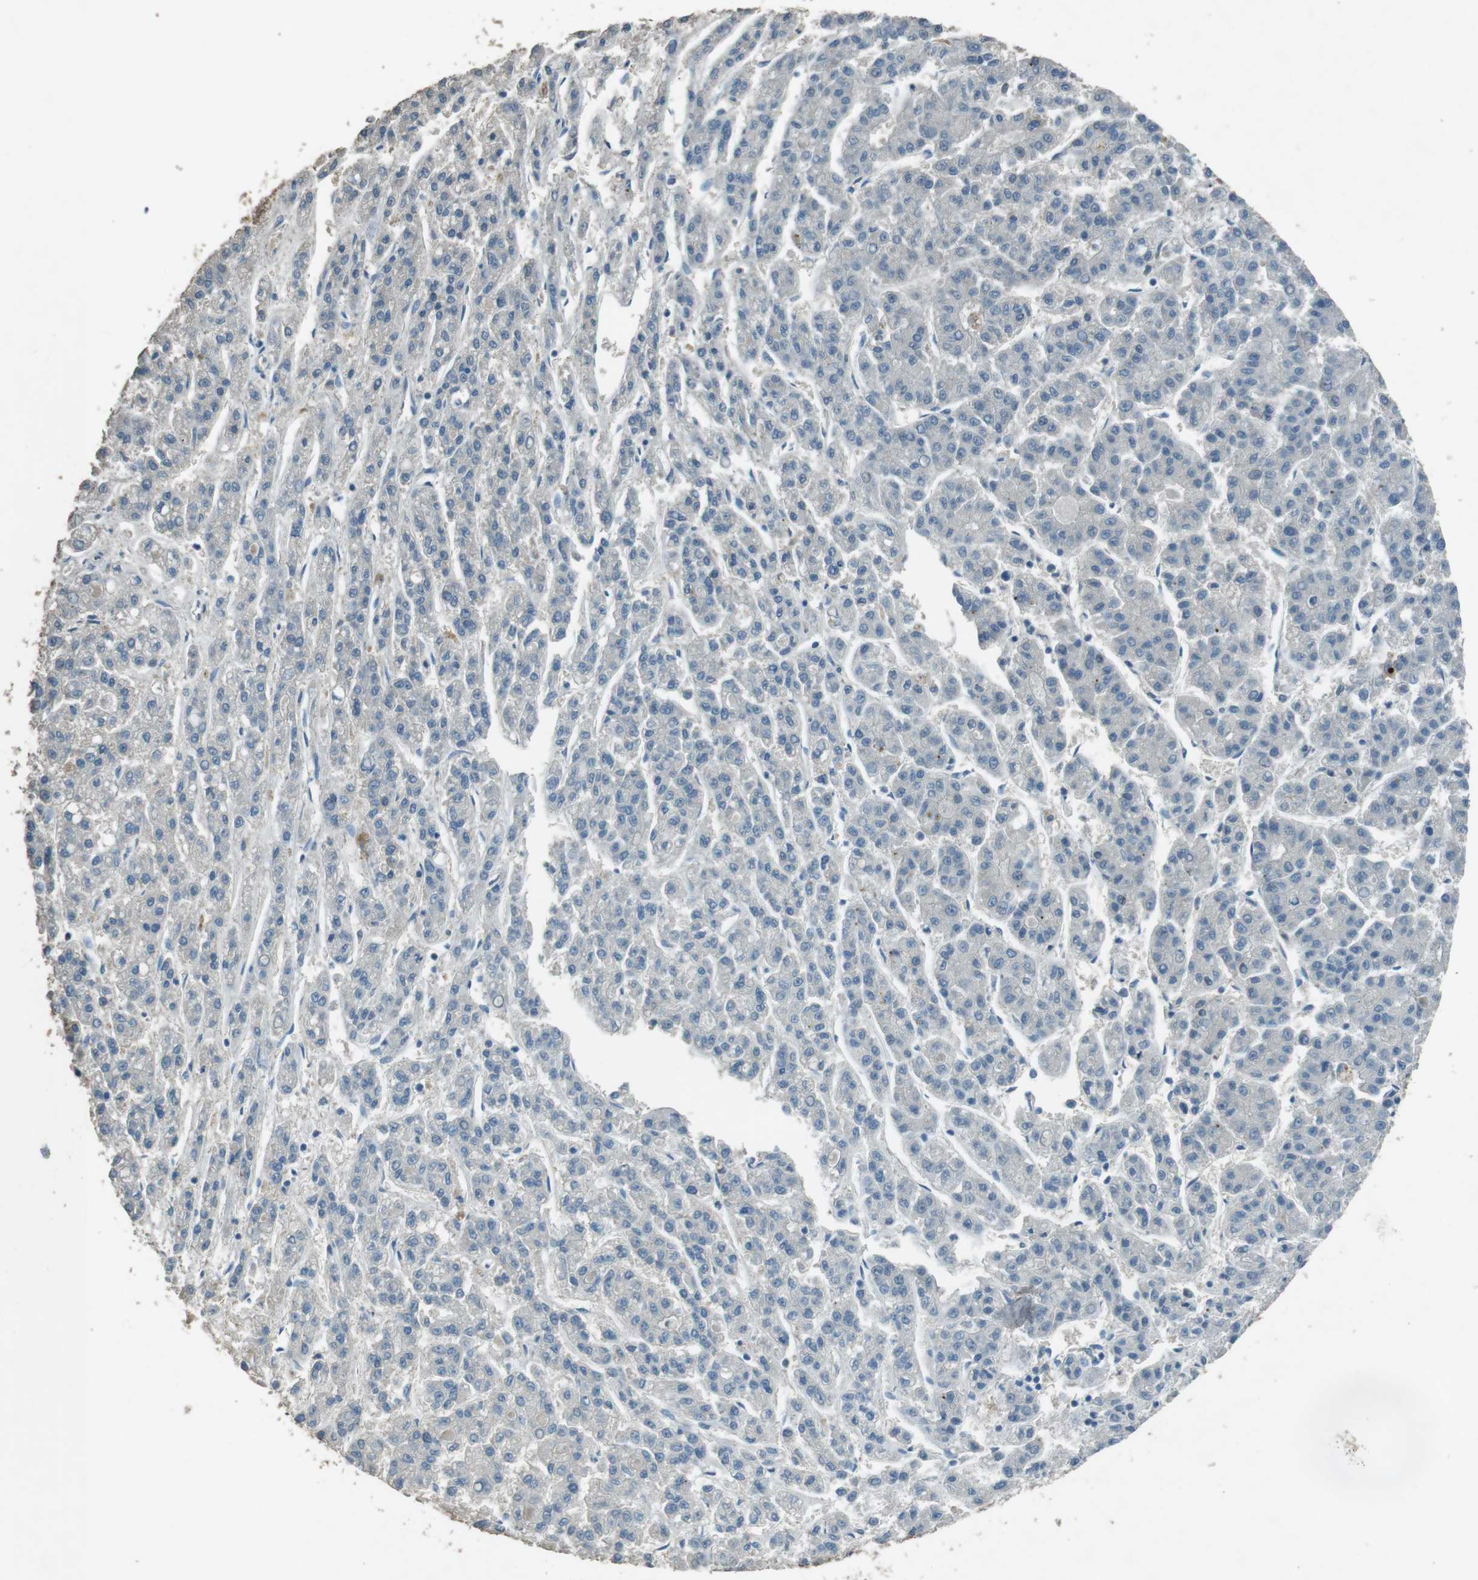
{"staining": {"intensity": "negative", "quantity": "none", "location": "none"}, "tissue": "liver cancer", "cell_type": "Tumor cells", "image_type": "cancer", "snomed": [{"axis": "morphology", "description": "Carcinoma, Hepatocellular, NOS"}, {"axis": "topography", "description": "Liver"}], "caption": "Tumor cells are negative for brown protein staining in liver cancer. (Stains: DAB immunohistochemistry (IHC) with hematoxylin counter stain, Microscopy: brightfield microscopy at high magnification).", "gene": "MFAP3", "patient": {"sex": "male", "age": 70}}